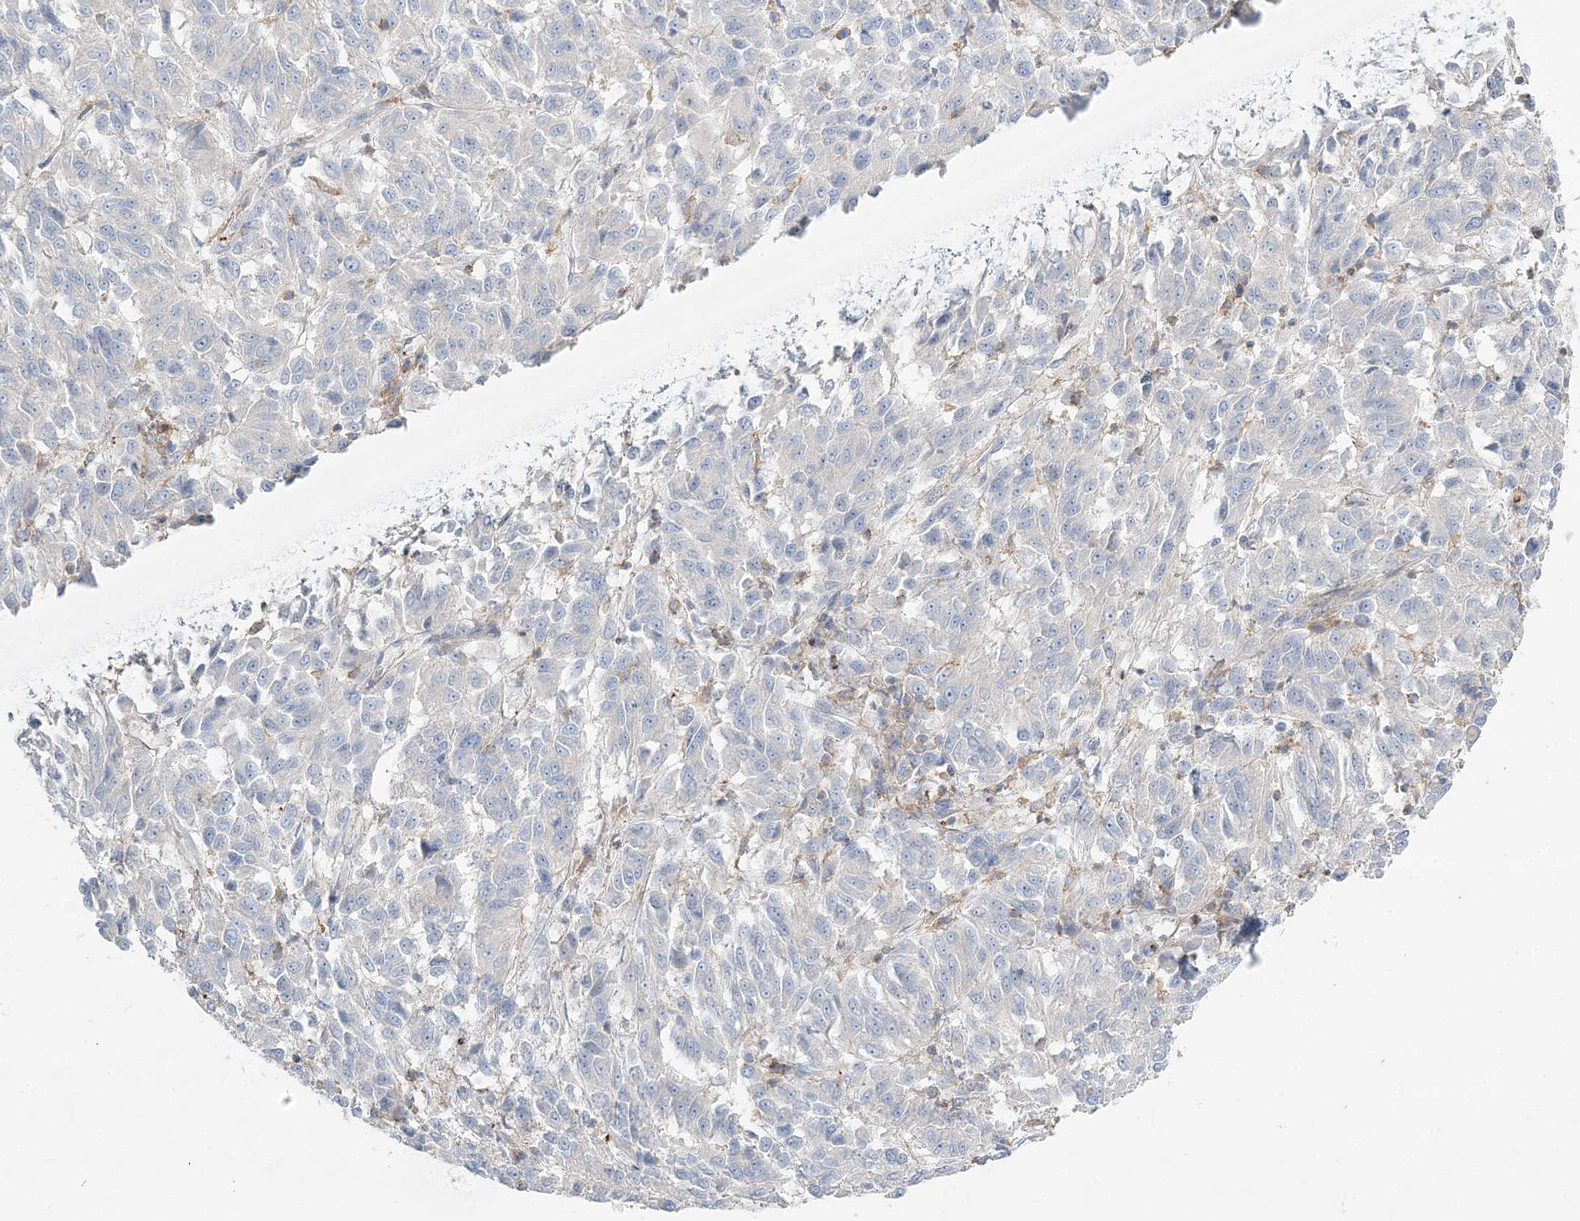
{"staining": {"intensity": "negative", "quantity": "none", "location": "none"}, "tissue": "melanoma", "cell_type": "Tumor cells", "image_type": "cancer", "snomed": [{"axis": "morphology", "description": "Malignant melanoma, Metastatic site"}, {"axis": "topography", "description": "Lung"}], "caption": "Human melanoma stained for a protein using immunohistochemistry shows no staining in tumor cells.", "gene": "CUEDC2", "patient": {"sex": "male", "age": 64}}